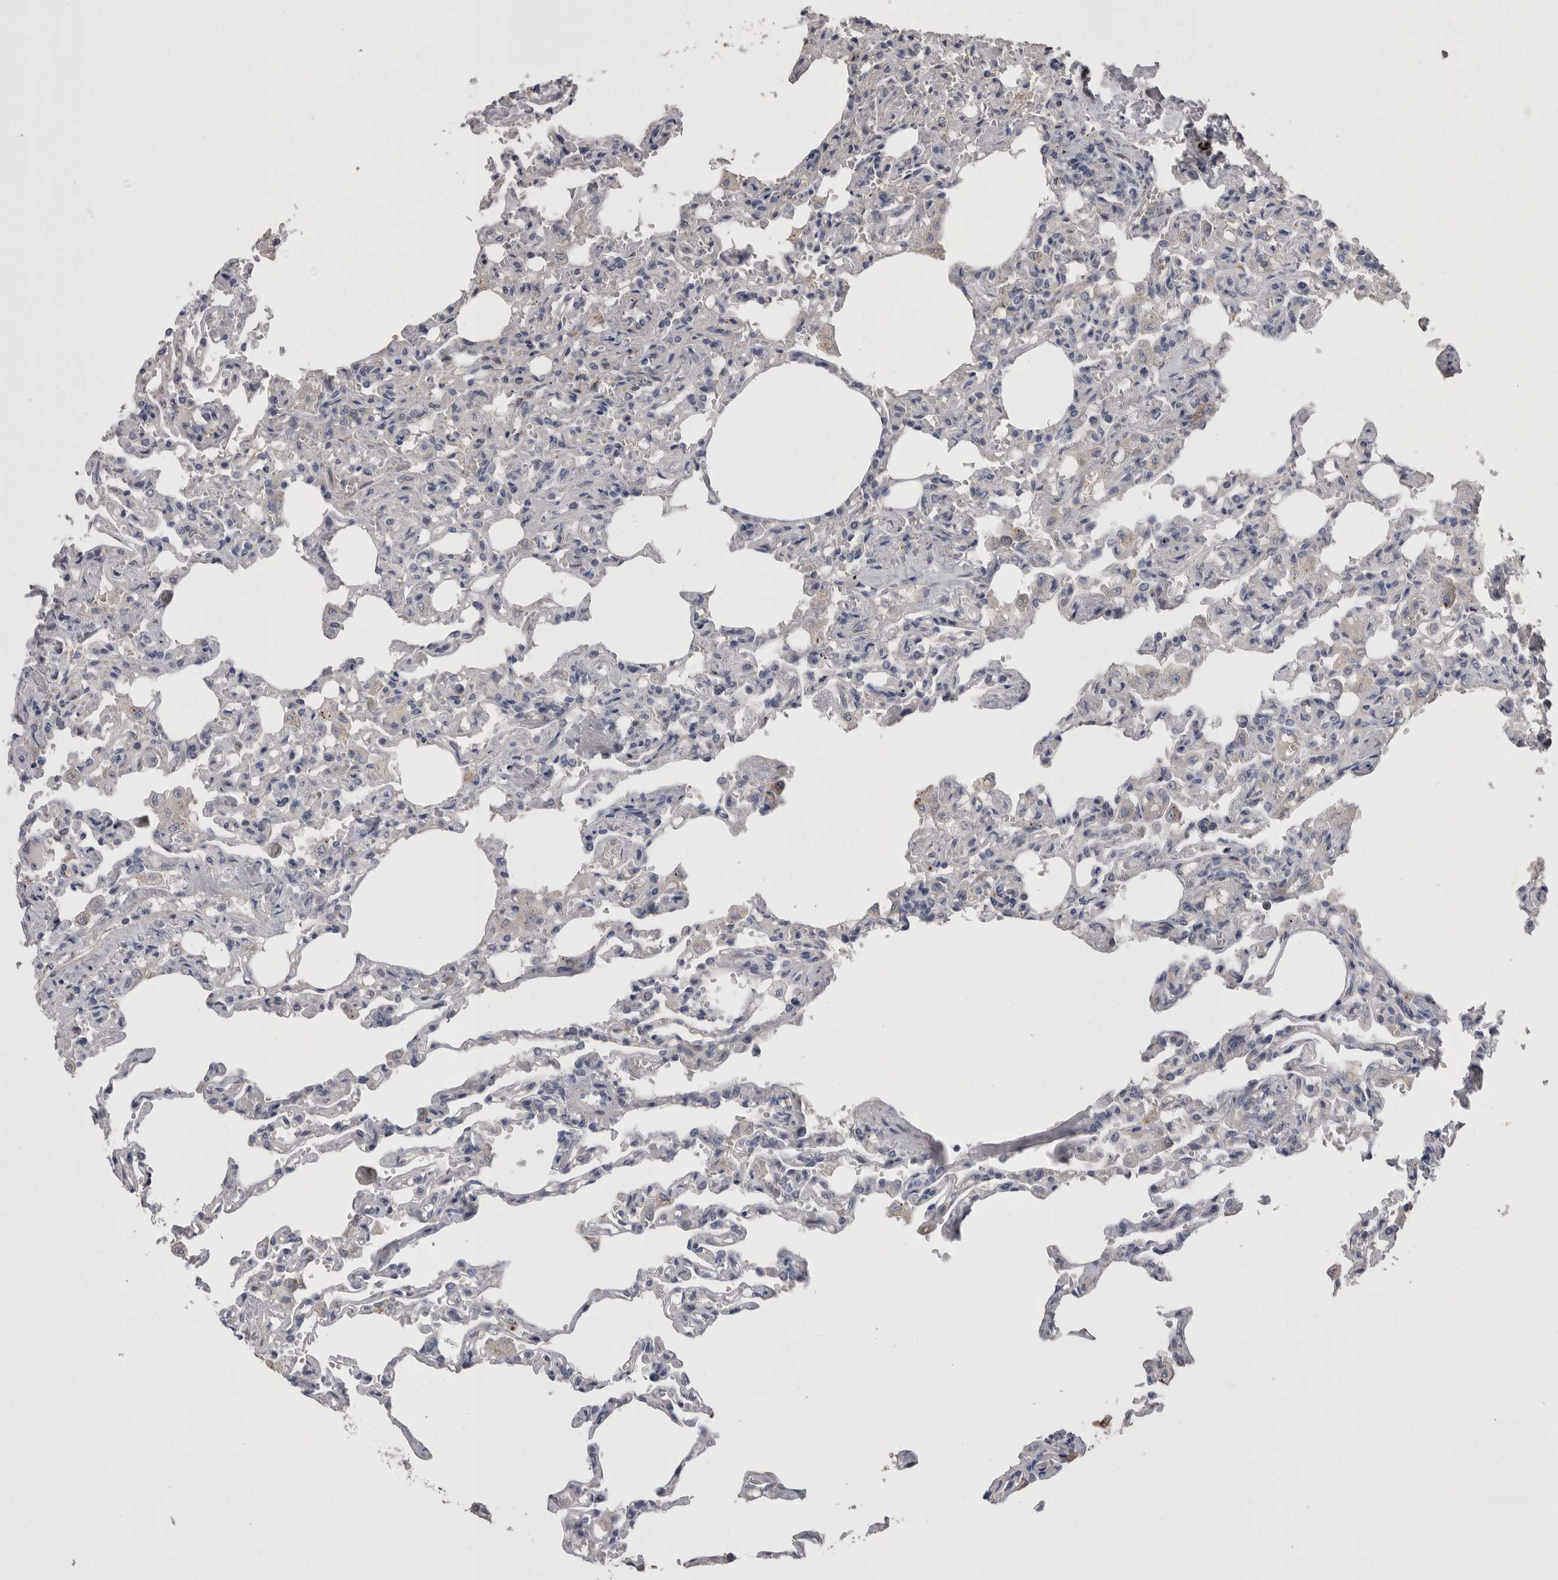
{"staining": {"intensity": "negative", "quantity": "none", "location": "none"}, "tissue": "lung", "cell_type": "Alveolar cells", "image_type": "normal", "snomed": [{"axis": "morphology", "description": "Normal tissue, NOS"}, {"axis": "topography", "description": "Lung"}], "caption": "An immunohistochemistry image of benign lung is shown. There is no staining in alveolar cells of lung.", "gene": "STC1", "patient": {"sex": "male", "age": 21}}